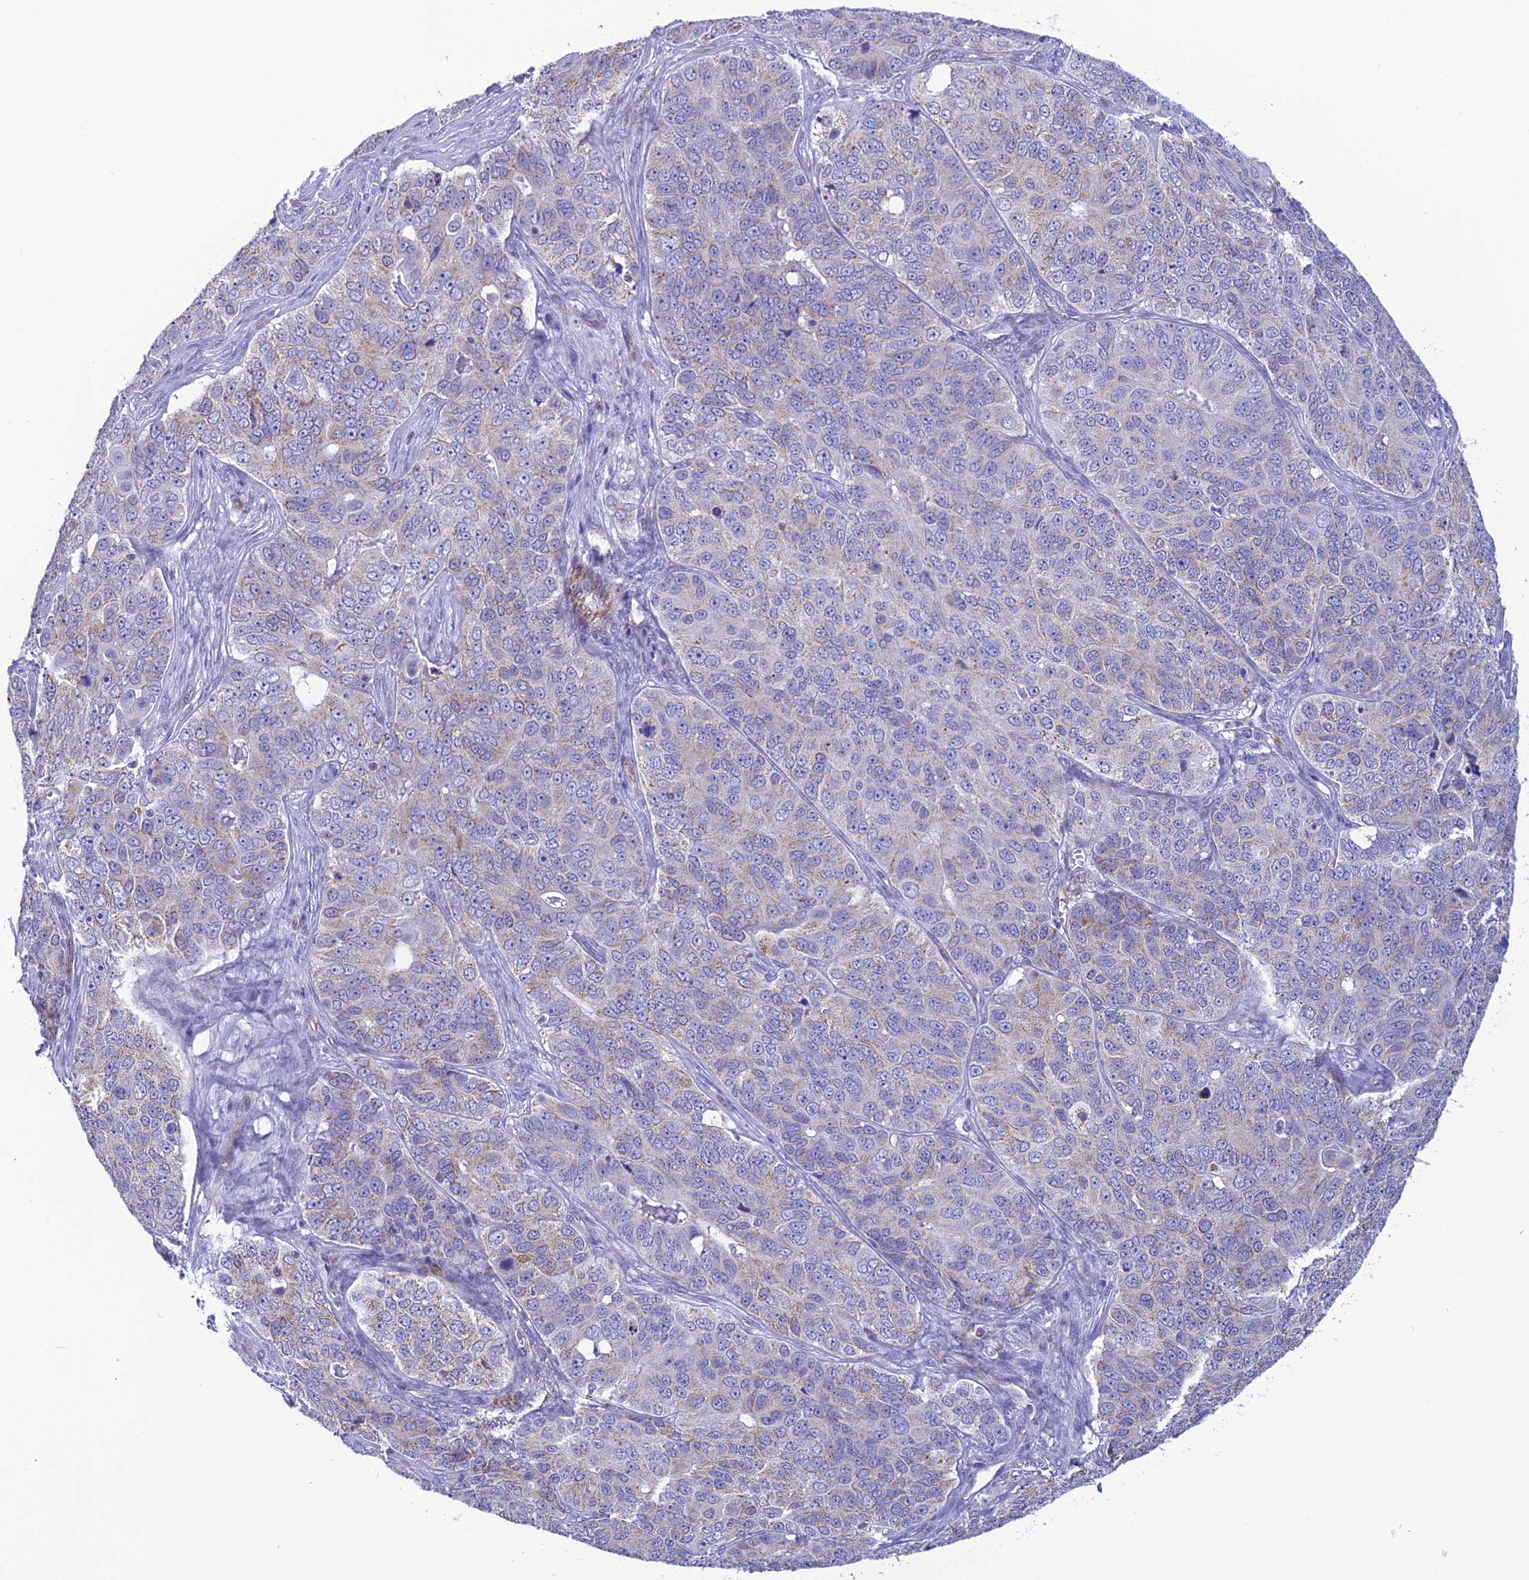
{"staining": {"intensity": "weak", "quantity": "25%-75%", "location": "cytoplasmic/membranous"}, "tissue": "ovarian cancer", "cell_type": "Tumor cells", "image_type": "cancer", "snomed": [{"axis": "morphology", "description": "Carcinoma, endometroid"}, {"axis": "topography", "description": "Ovary"}], "caption": "Brown immunohistochemical staining in endometroid carcinoma (ovarian) reveals weak cytoplasmic/membranous staining in approximately 25%-75% of tumor cells.", "gene": "POMGNT1", "patient": {"sex": "female", "age": 51}}